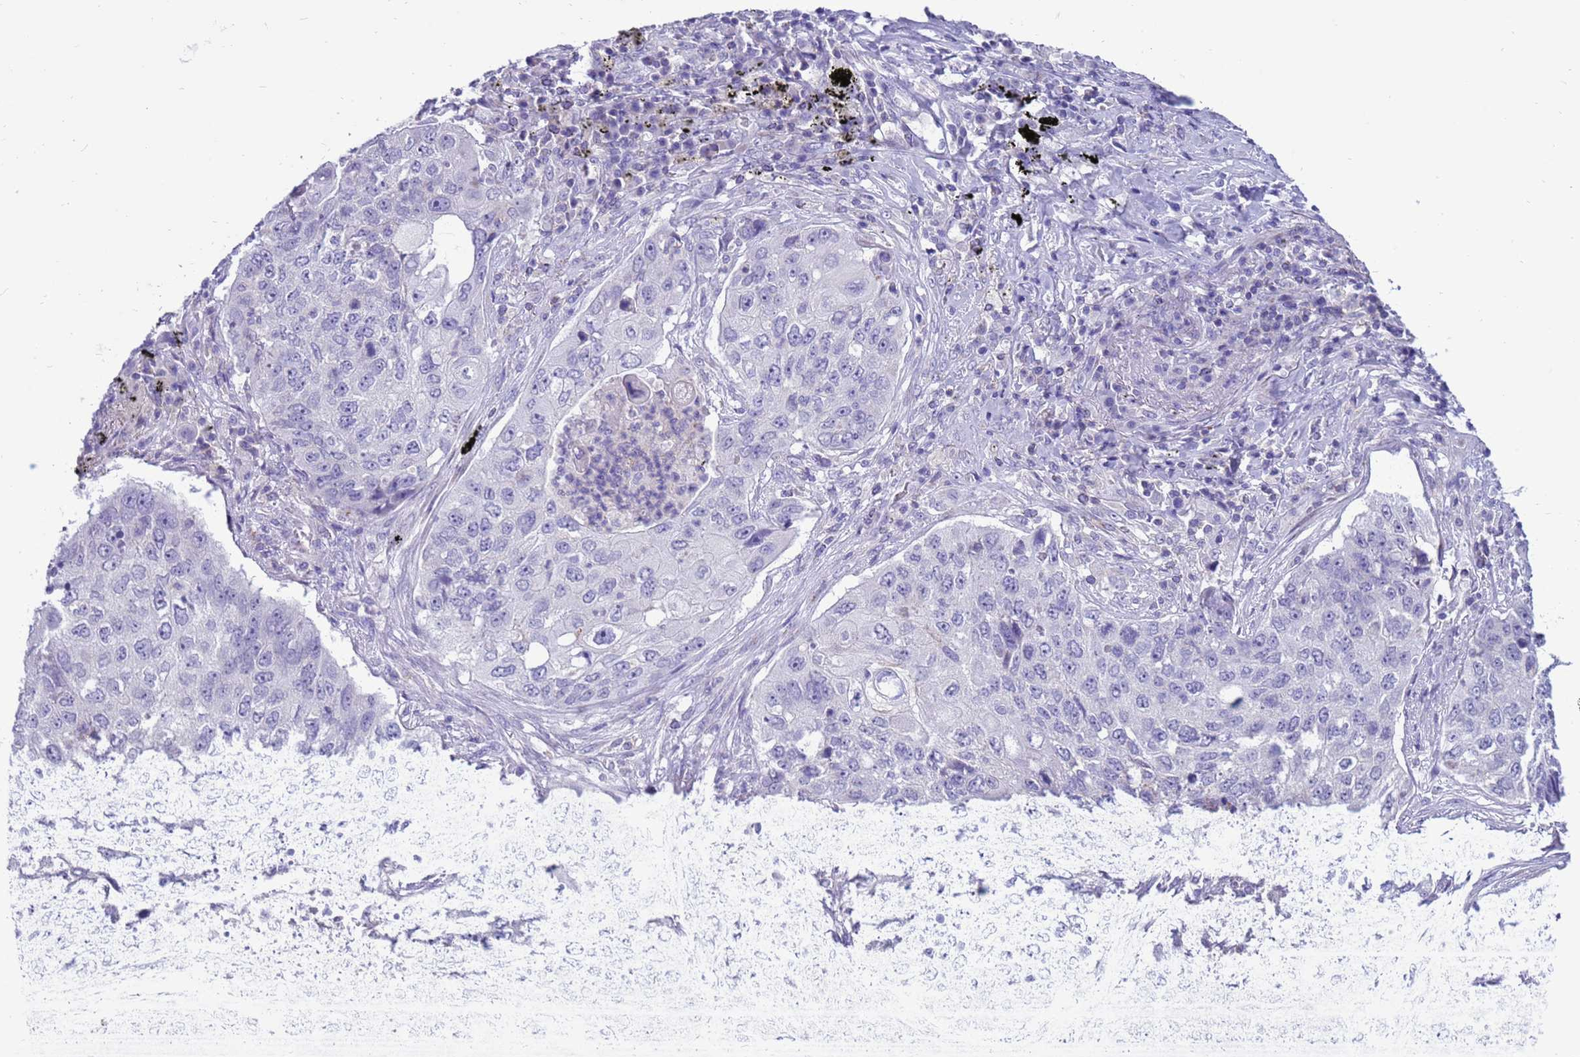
{"staining": {"intensity": "negative", "quantity": "none", "location": "none"}, "tissue": "lung cancer", "cell_type": "Tumor cells", "image_type": "cancer", "snomed": [{"axis": "morphology", "description": "Squamous cell carcinoma, NOS"}, {"axis": "topography", "description": "Lung"}], "caption": "IHC micrograph of neoplastic tissue: lung cancer stained with DAB displays no significant protein staining in tumor cells.", "gene": "PDE10A", "patient": {"sex": "female", "age": 63}}